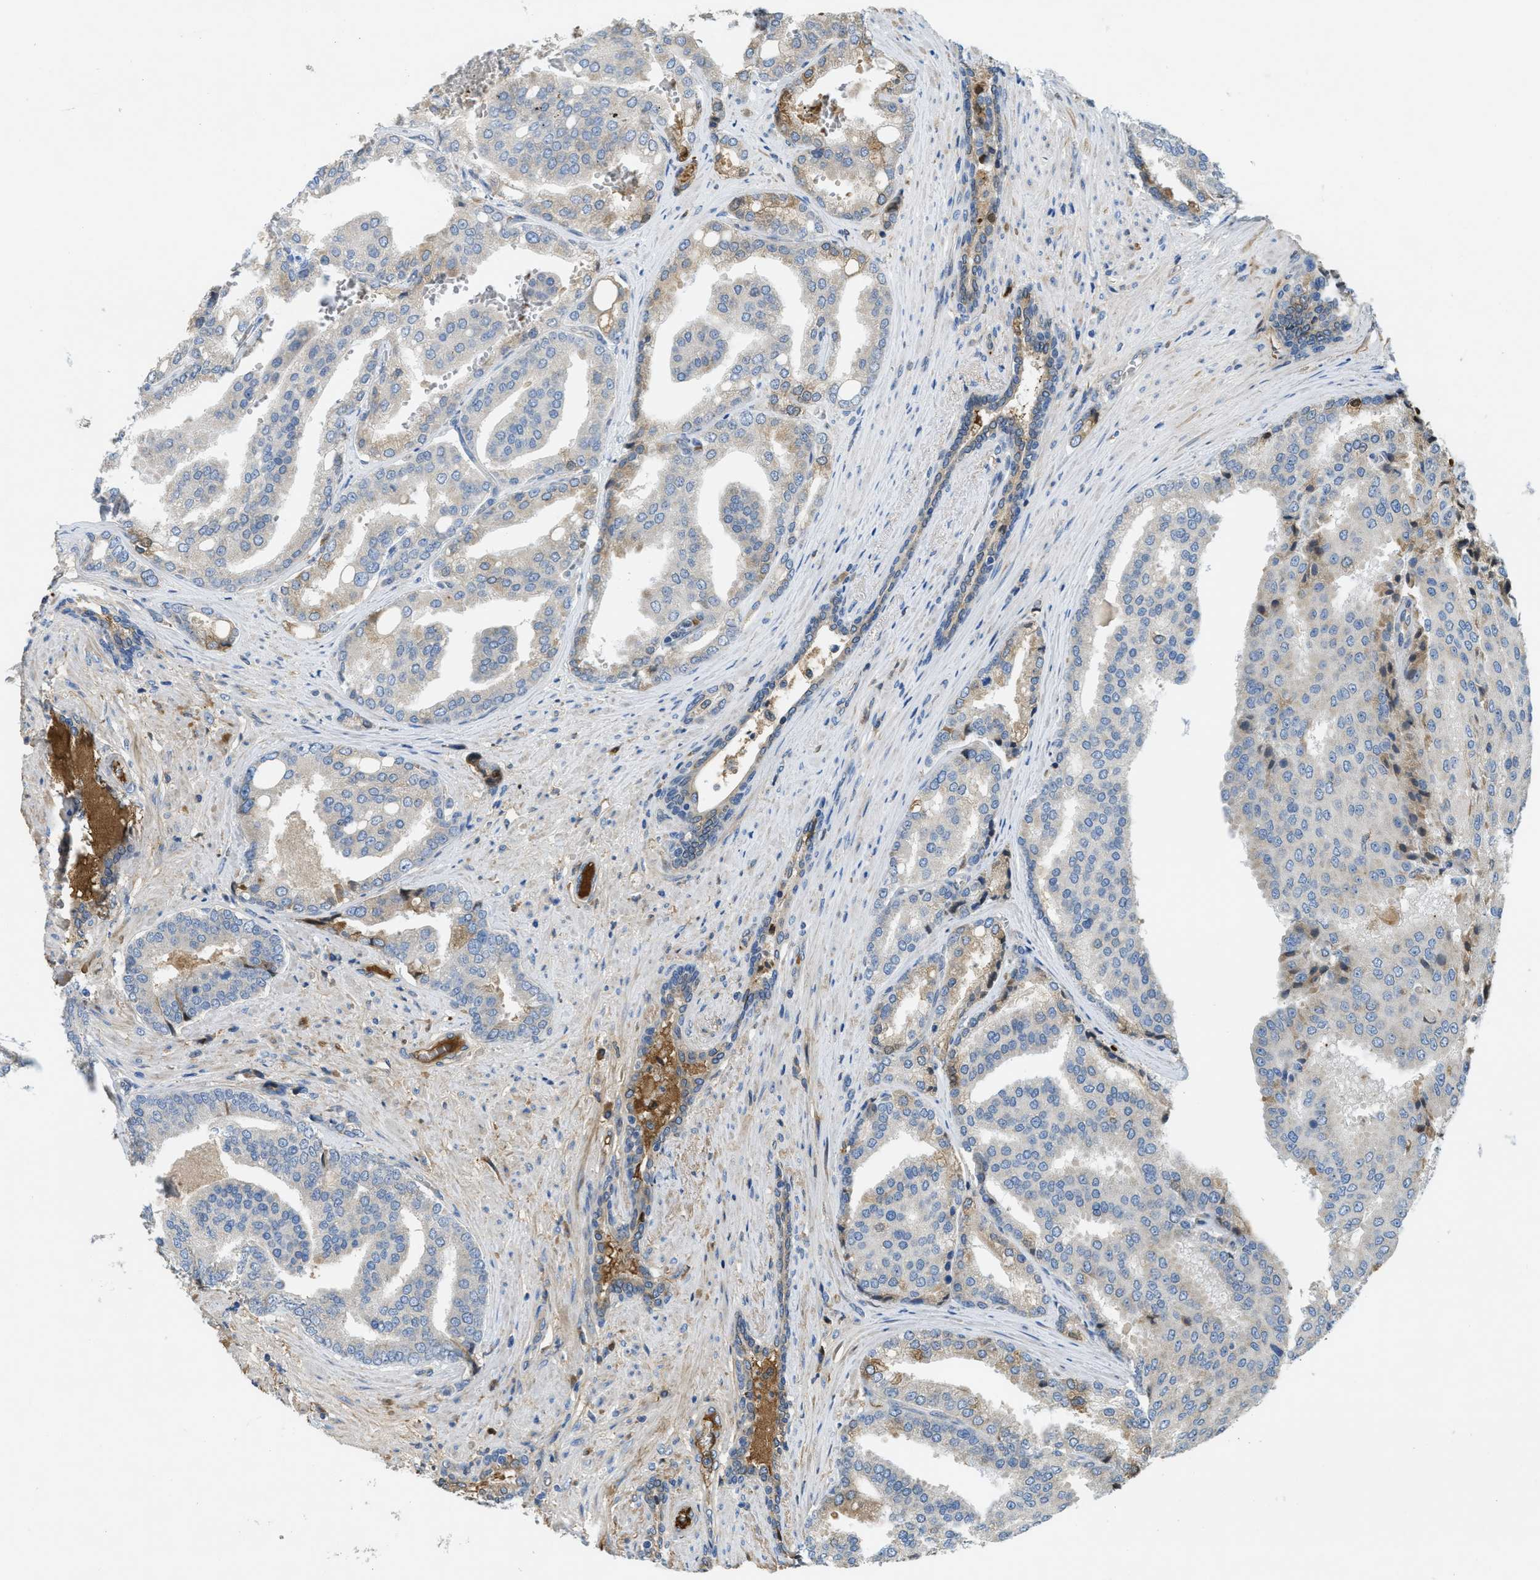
{"staining": {"intensity": "negative", "quantity": "none", "location": "none"}, "tissue": "prostate cancer", "cell_type": "Tumor cells", "image_type": "cancer", "snomed": [{"axis": "morphology", "description": "Adenocarcinoma, High grade"}, {"axis": "topography", "description": "Prostate"}], "caption": "A histopathology image of prostate high-grade adenocarcinoma stained for a protein shows no brown staining in tumor cells.", "gene": "MPDU1", "patient": {"sex": "male", "age": 50}}